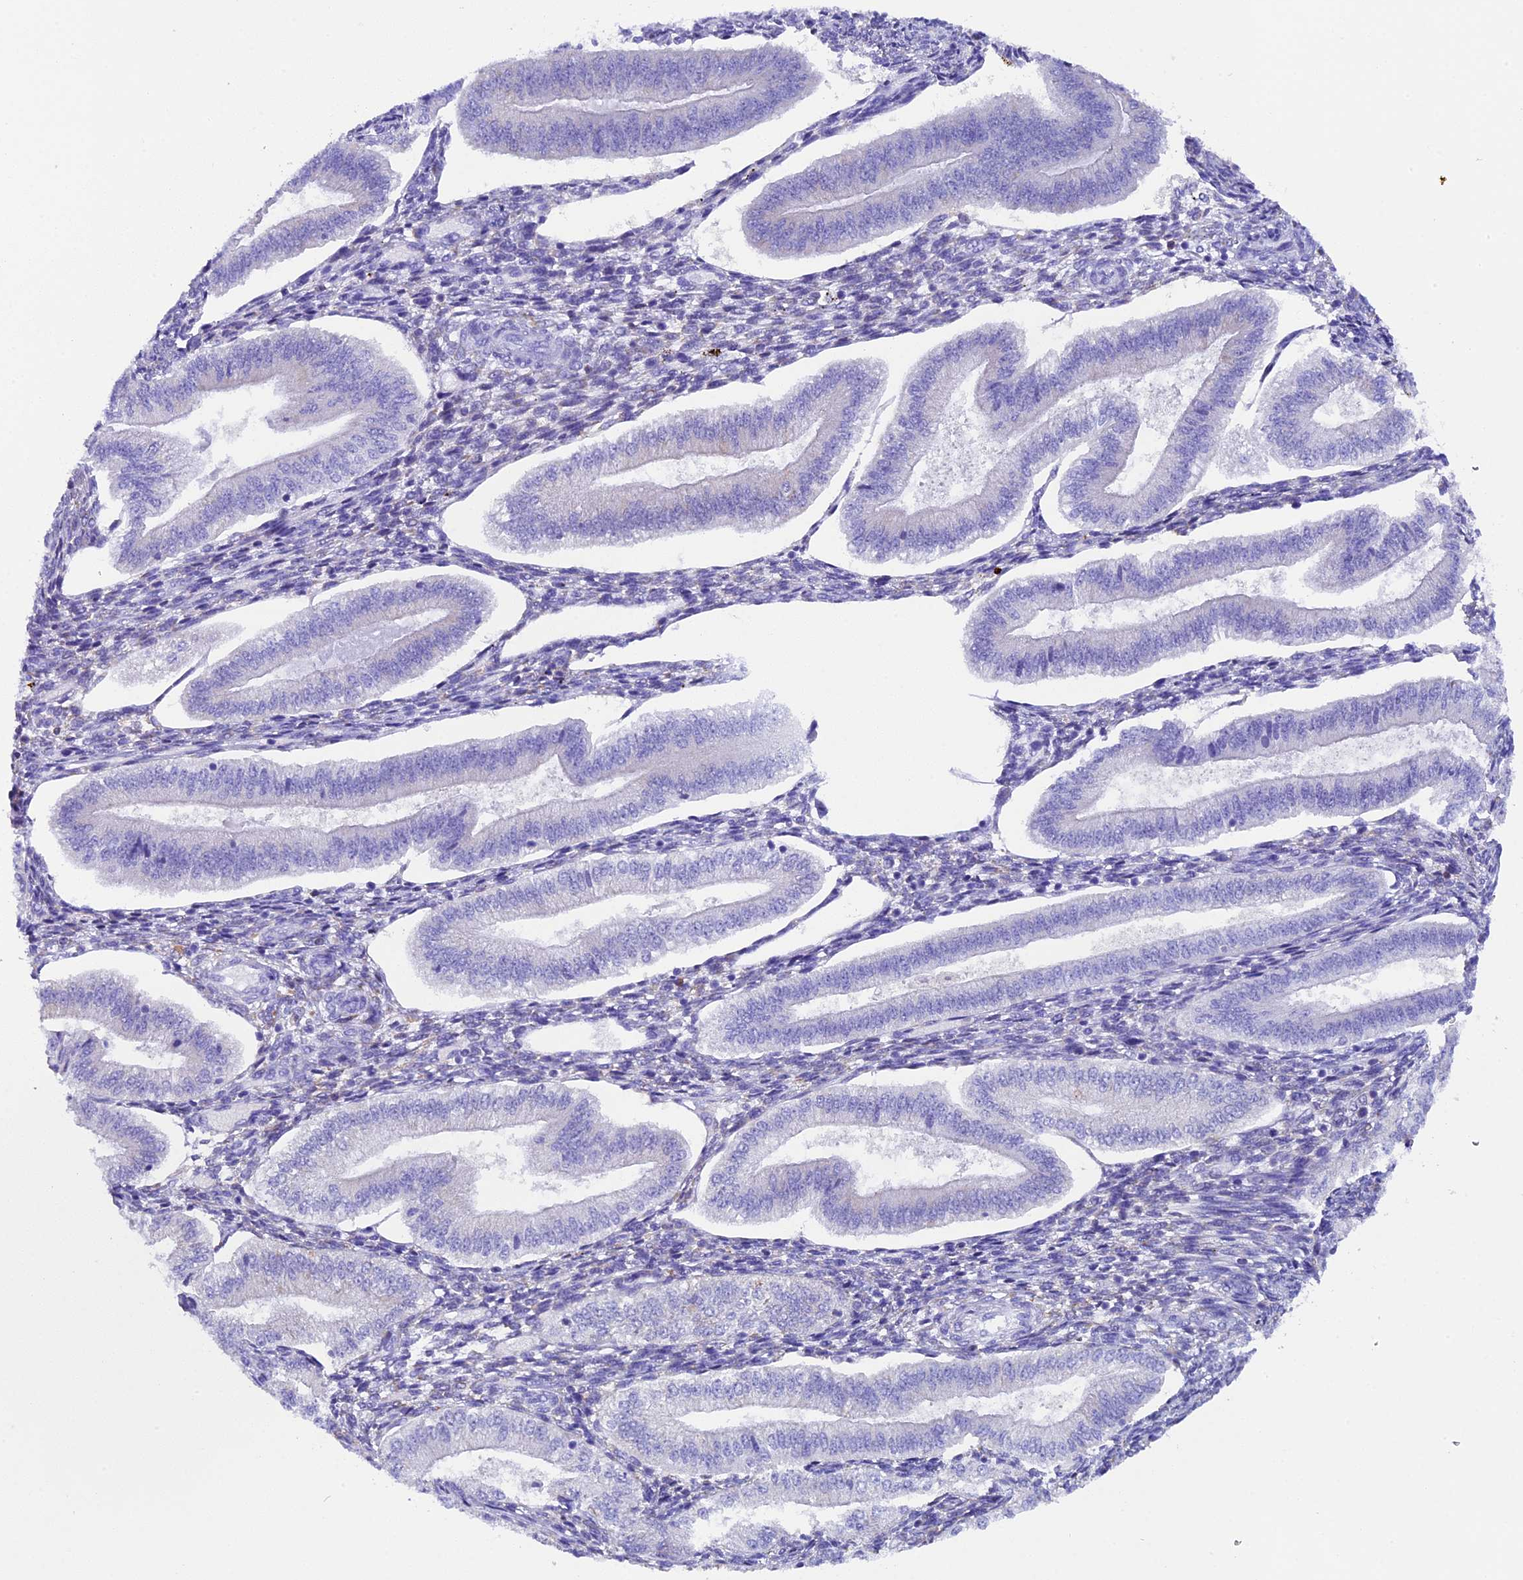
{"staining": {"intensity": "moderate", "quantity": "<25%", "location": "cytoplasmic/membranous"}, "tissue": "endometrium", "cell_type": "Cells in endometrial stroma", "image_type": "normal", "snomed": [{"axis": "morphology", "description": "Normal tissue, NOS"}, {"axis": "topography", "description": "Endometrium"}], "caption": "This histopathology image reveals immunohistochemistry staining of benign human endometrium, with low moderate cytoplasmic/membranous staining in approximately <25% of cells in endometrial stroma.", "gene": "FKBP11", "patient": {"sex": "female", "age": 34}}